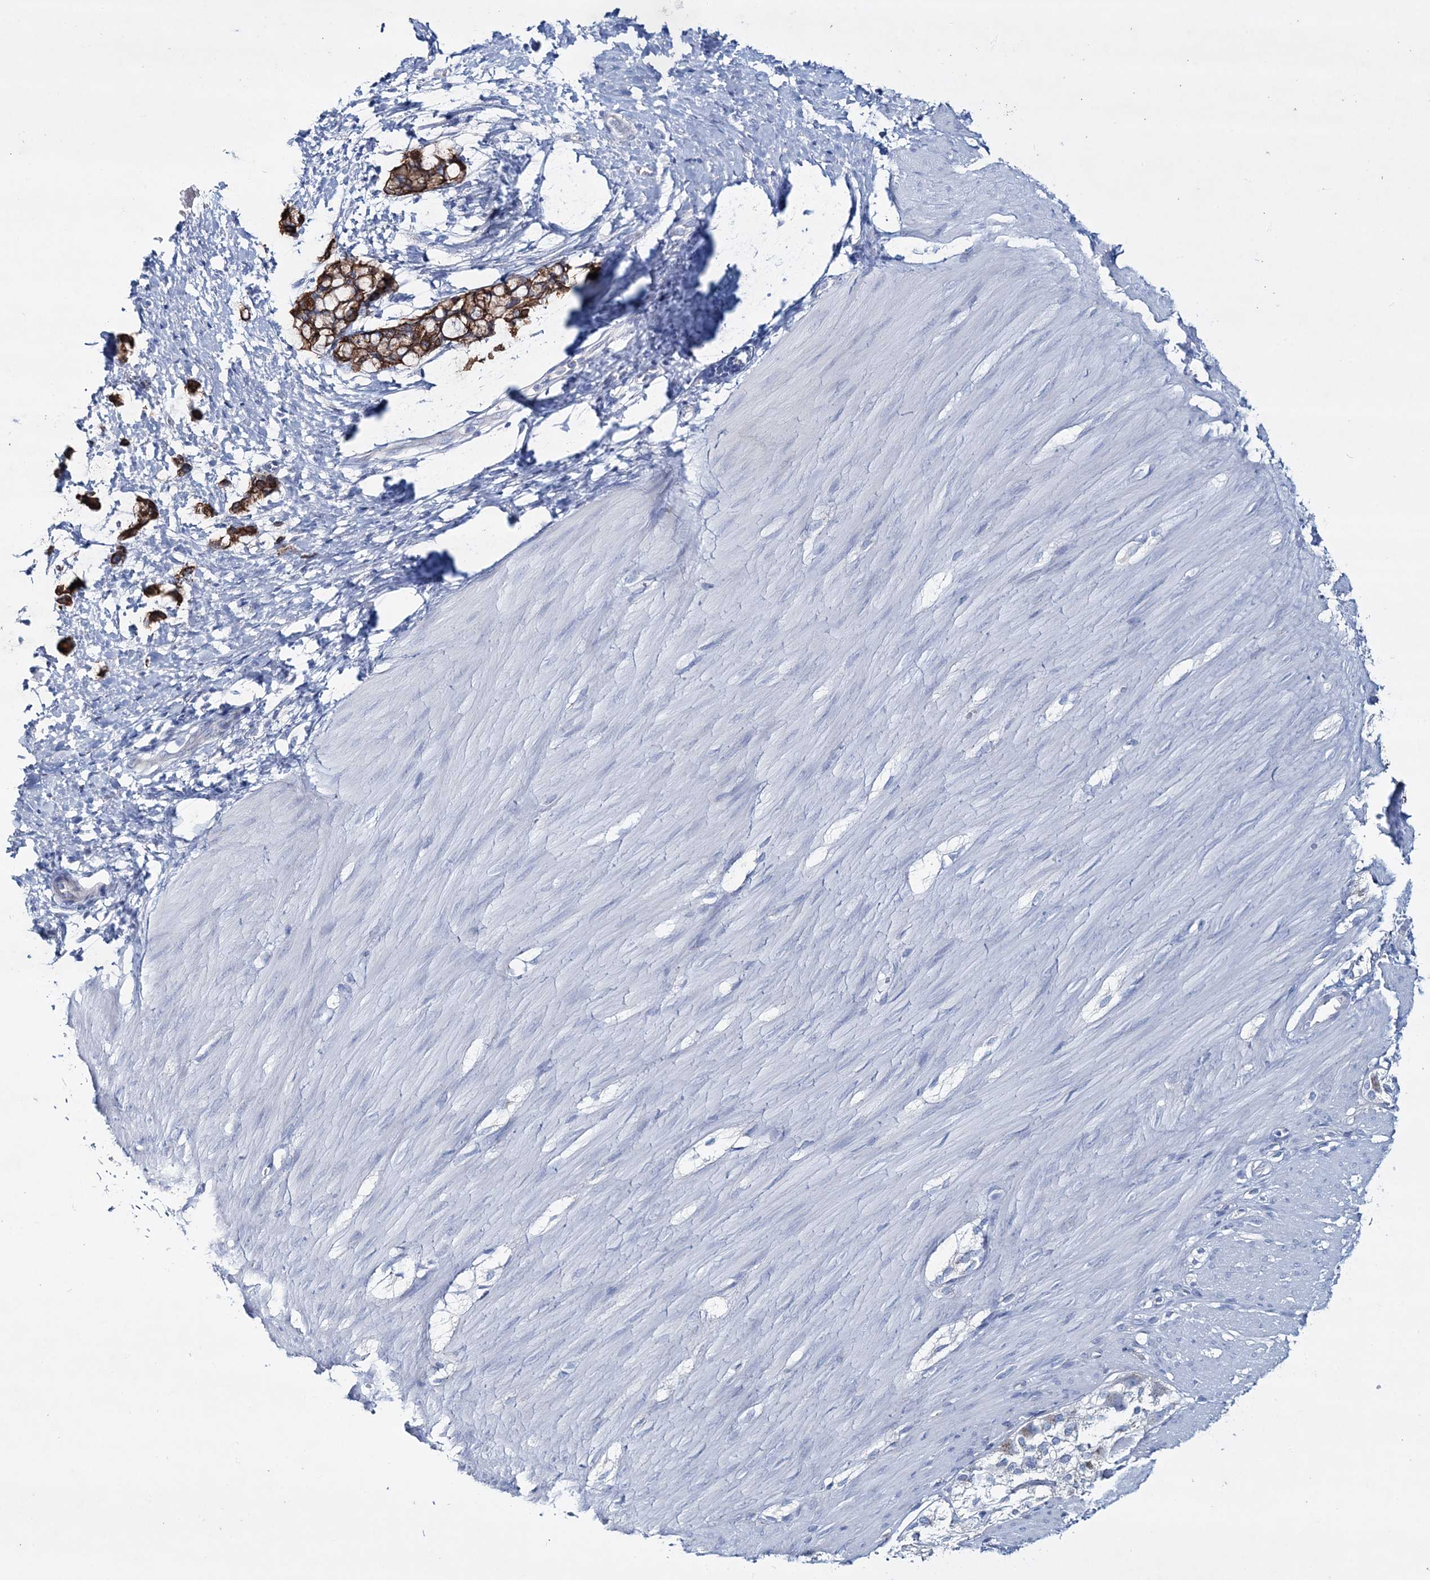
{"staining": {"intensity": "negative", "quantity": "none", "location": "none"}, "tissue": "smooth muscle", "cell_type": "Smooth muscle cells", "image_type": "normal", "snomed": [{"axis": "morphology", "description": "Normal tissue, NOS"}, {"axis": "morphology", "description": "Adenocarcinoma, NOS"}, {"axis": "topography", "description": "Colon"}, {"axis": "topography", "description": "Peripheral nerve tissue"}], "caption": "Human smooth muscle stained for a protein using immunohistochemistry (IHC) exhibits no positivity in smooth muscle cells.", "gene": "ADGRL1", "patient": {"sex": "male", "age": 14}}